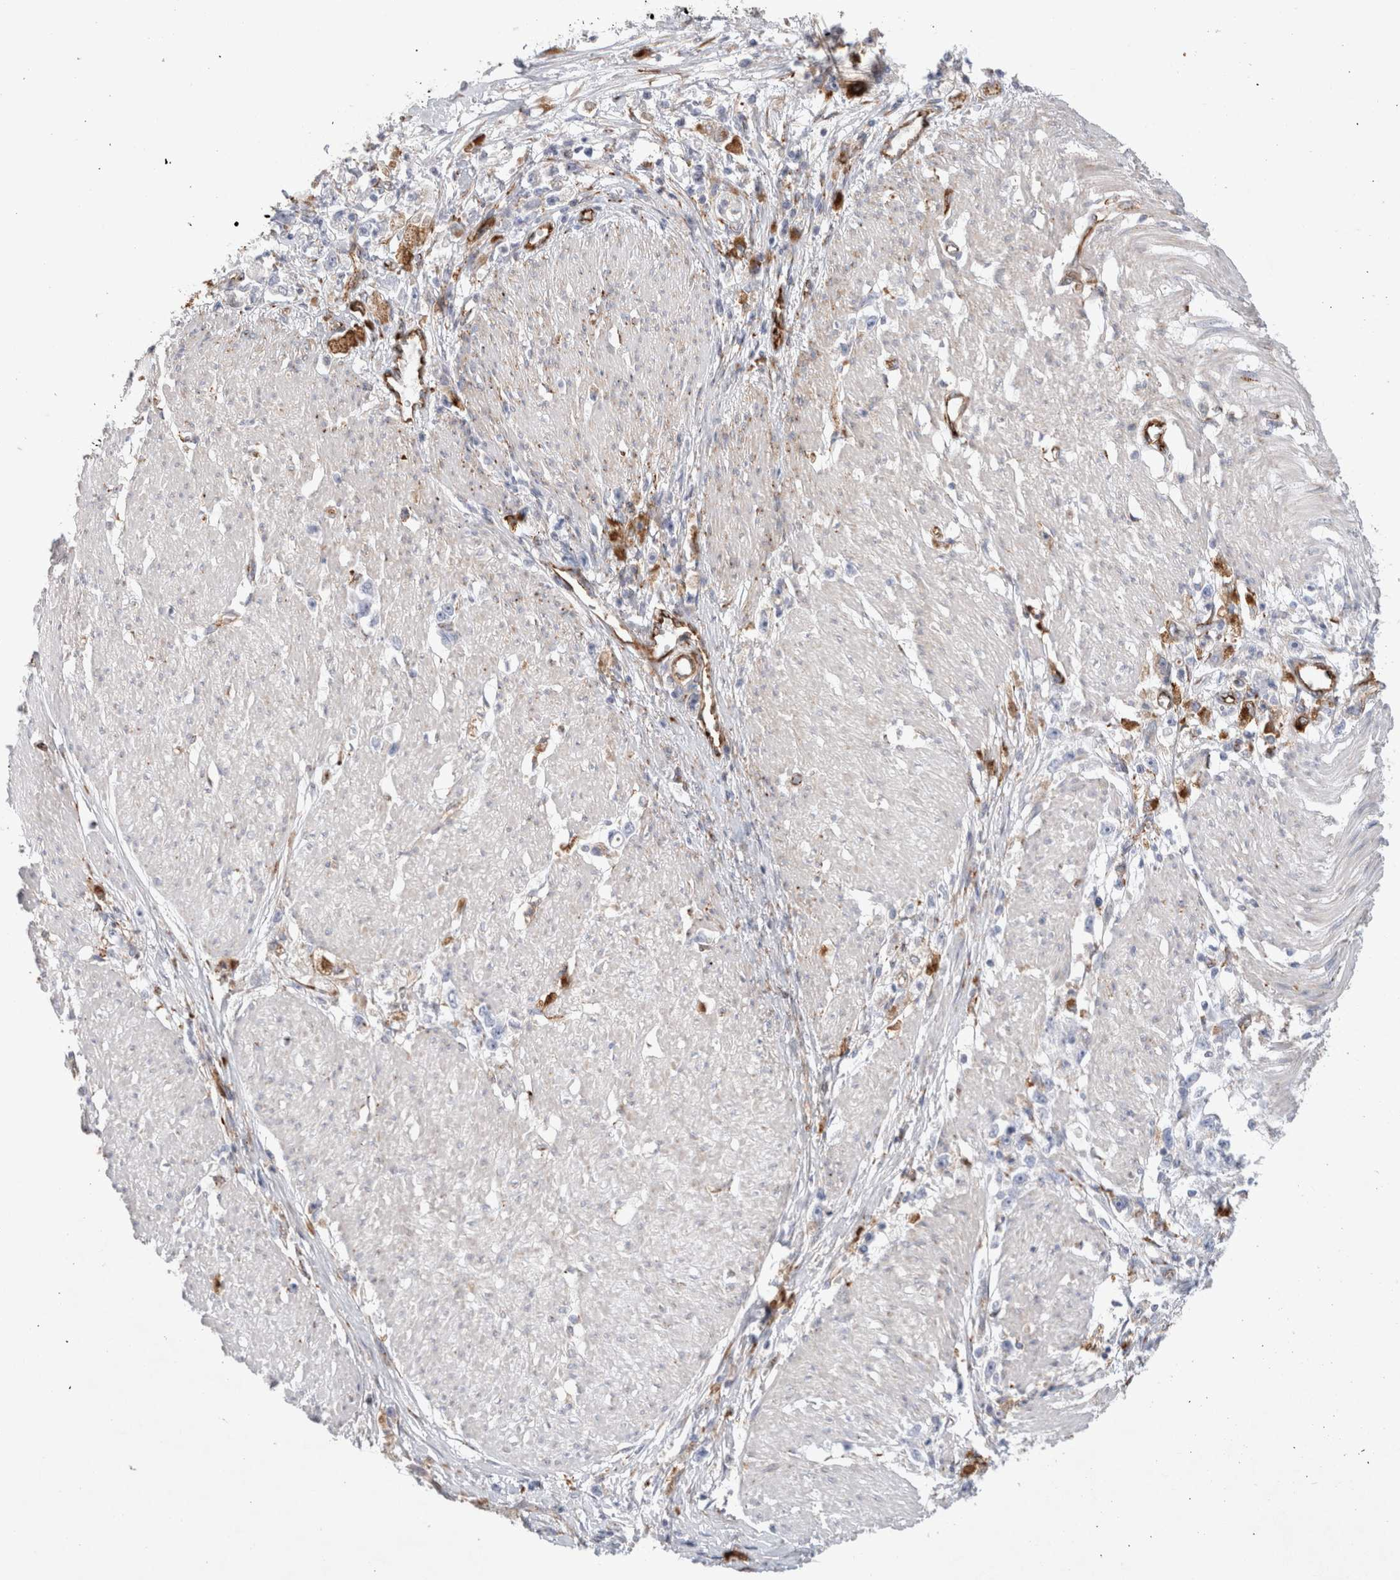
{"staining": {"intensity": "negative", "quantity": "none", "location": "none"}, "tissue": "stomach cancer", "cell_type": "Tumor cells", "image_type": "cancer", "snomed": [{"axis": "morphology", "description": "Adenocarcinoma, NOS"}, {"axis": "topography", "description": "Stomach"}], "caption": "DAB immunohistochemical staining of stomach adenocarcinoma shows no significant staining in tumor cells. (DAB (3,3'-diaminobenzidine) IHC visualized using brightfield microscopy, high magnification).", "gene": "CNPY4", "patient": {"sex": "female", "age": 59}}